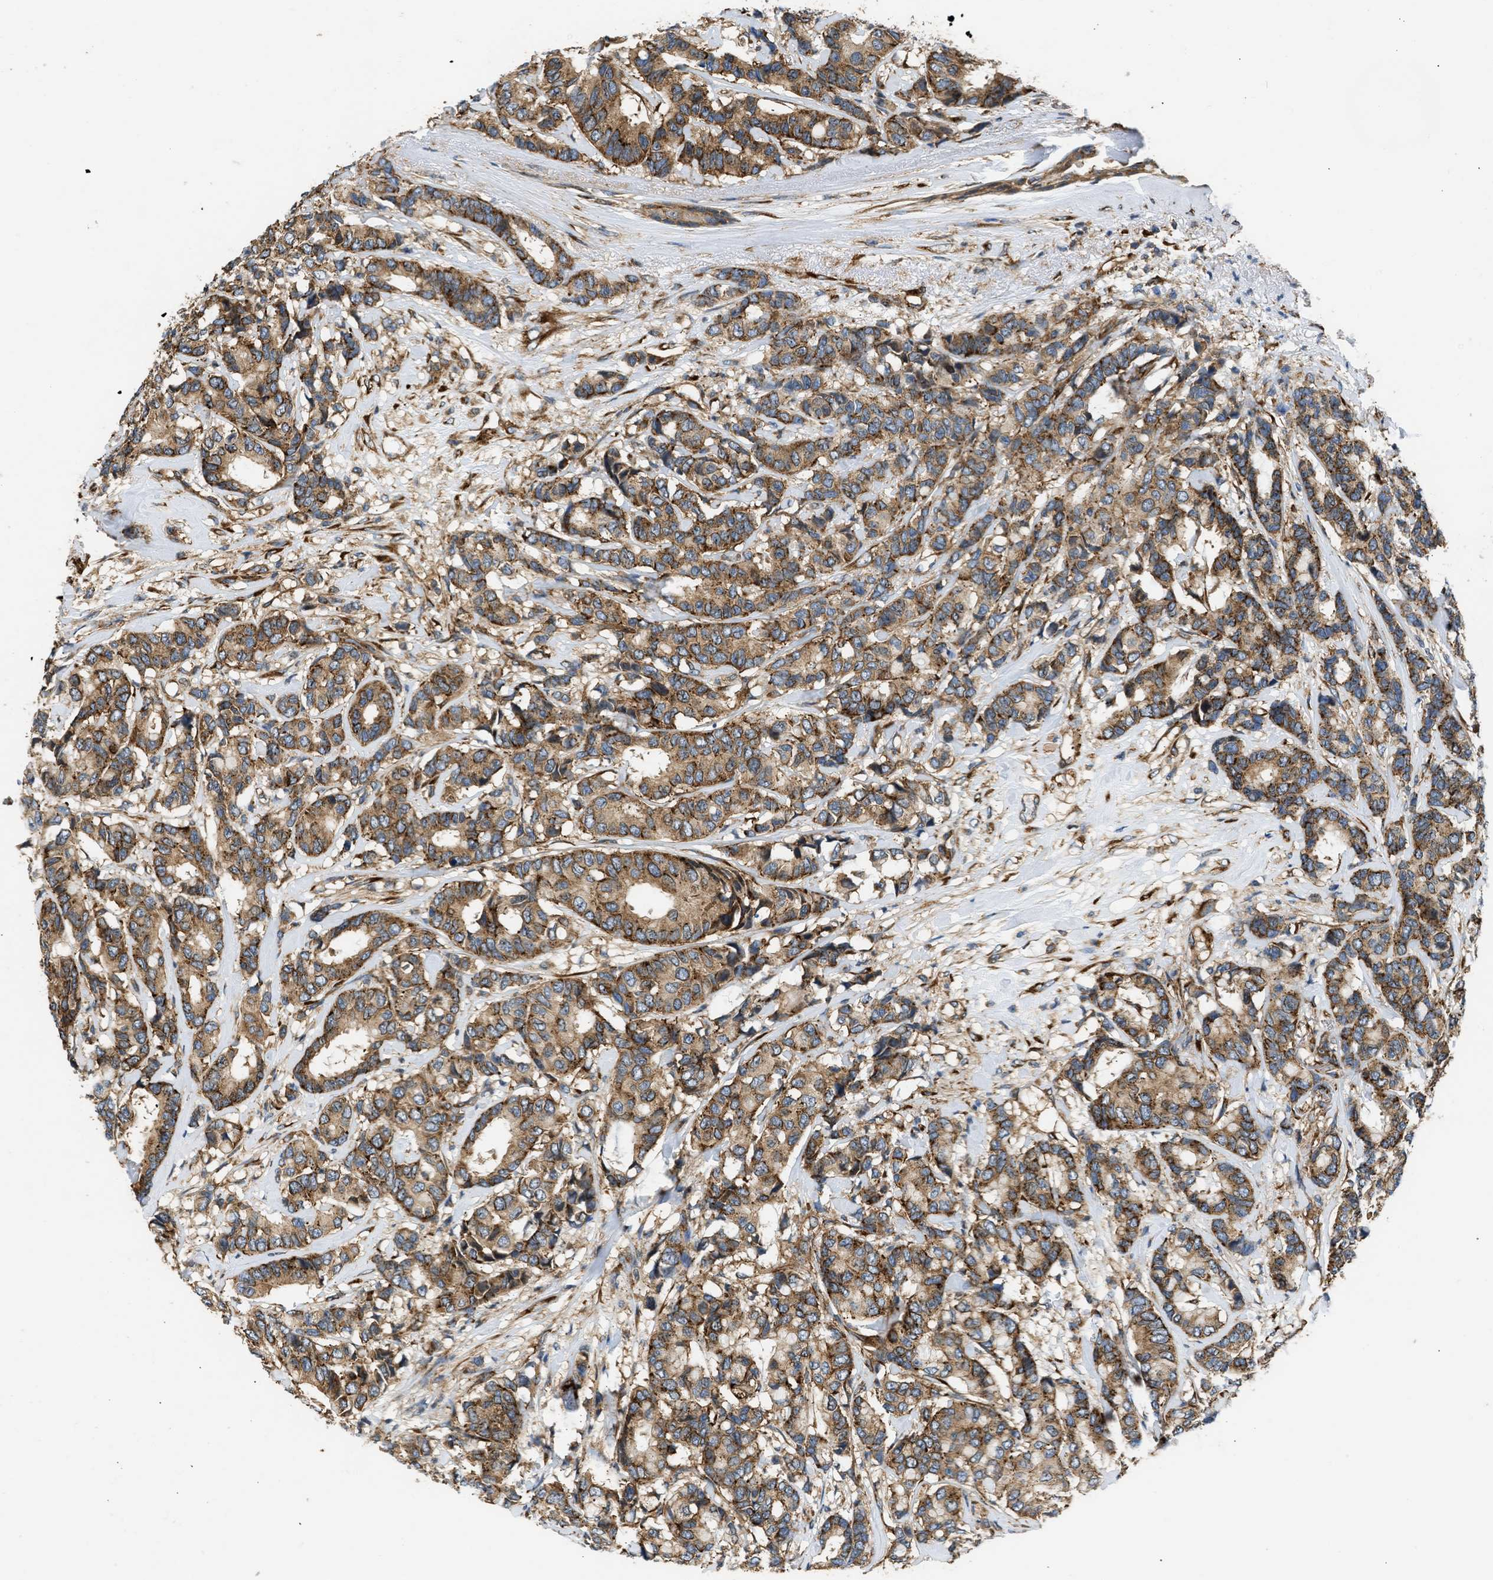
{"staining": {"intensity": "moderate", "quantity": ">75%", "location": "cytoplasmic/membranous"}, "tissue": "breast cancer", "cell_type": "Tumor cells", "image_type": "cancer", "snomed": [{"axis": "morphology", "description": "Duct carcinoma"}, {"axis": "topography", "description": "Breast"}], "caption": "Tumor cells display moderate cytoplasmic/membranous expression in approximately >75% of cells in breast cancer.", "gene": "SEPTIN2", "patient": {"sex": "female", "age": 87}}